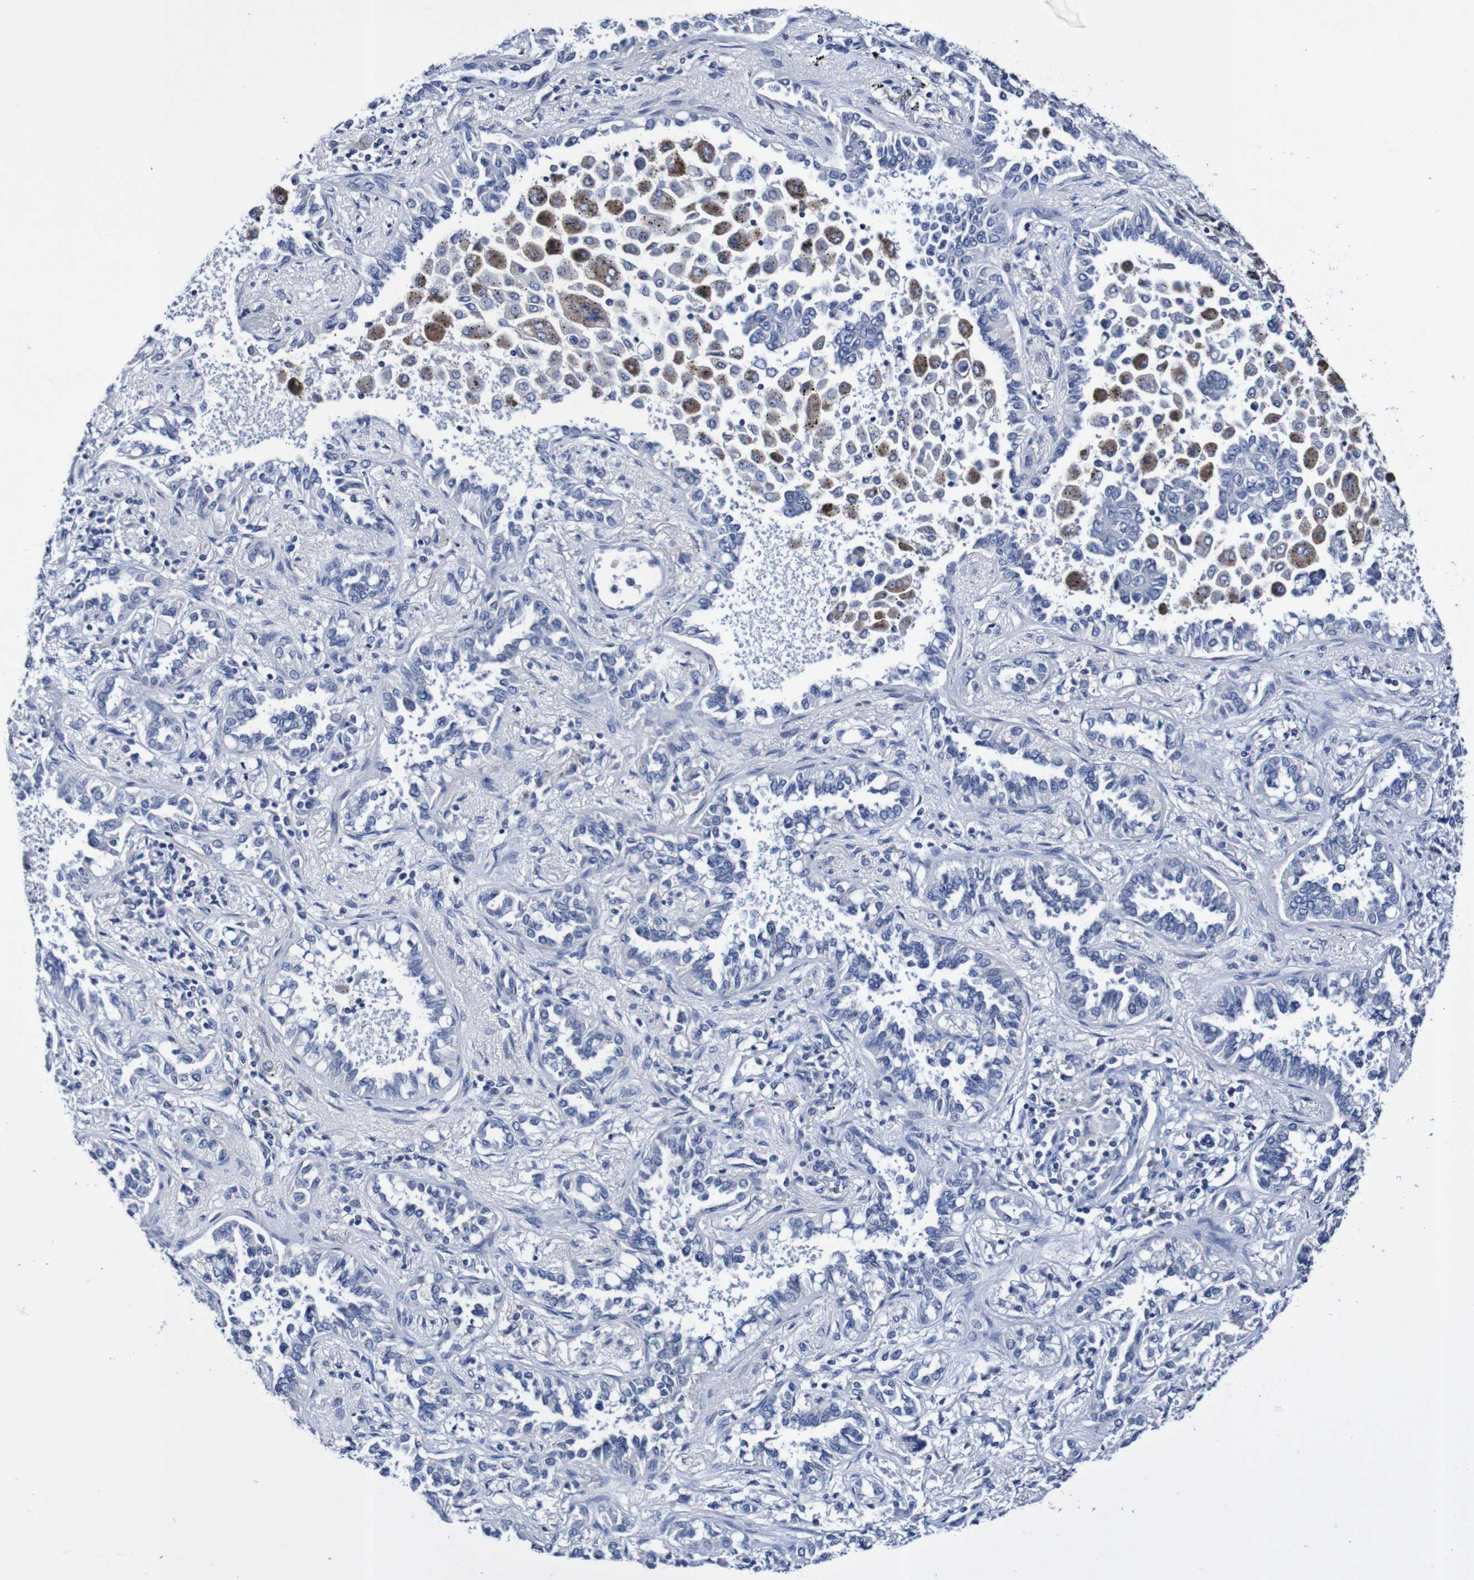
{"staining": {"intensity": "negative", "quantity": "none", "location": "none"}, "tissue": "lung cancer", "cell_type": "Tumor cells", "image_type": "cancer", "snomed": [{"axis": "morphology", "description": "Normal tissue, NOS"}, {"axis": "morphology", "description": "Adenocarcinoma, NOS"}, {"axis": "topography", "description": "Lung"}], "caption": "The immunohistochemistry image has no significant expression in tumor cells of lung cancer (adenocarcinoma) tissue.", "gene": "ACVR1C", "patient": {"sex": "male", "age": 59}}